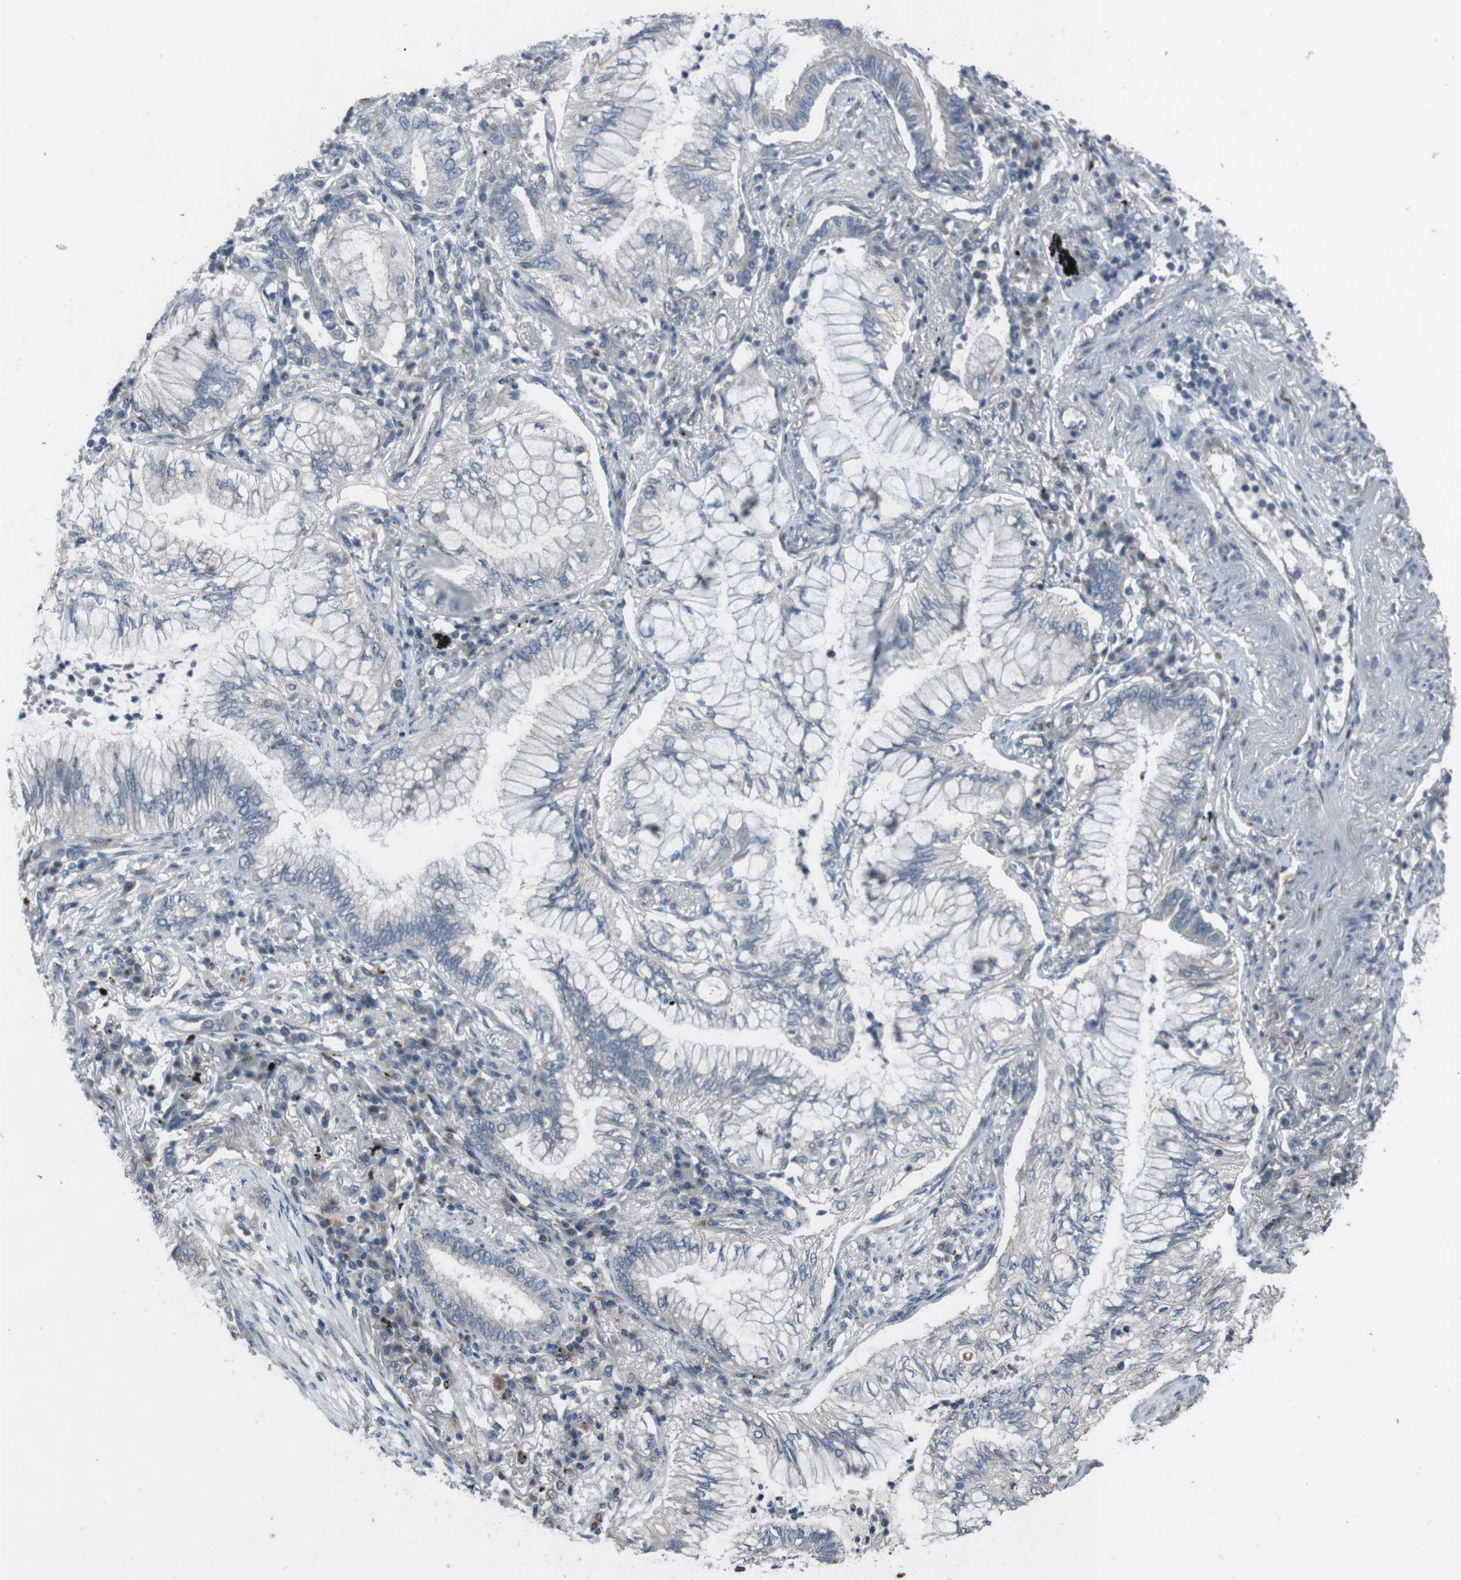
{"staining": {"intensity": "negative", "quantity": "none", "location": "none"}, "tissue": "lung cancer", "cell_type": "Tumor cells", "image_type": "cancer", "snomed": [{"axis": "morphology", "description": "Normal tissue, NOS"}, {"axis": "morphology", "description": "Adenocarcinoma, NOS"}, {"axis": "topography", "description": "Bronchus"}, {"axis": "topography", "description": "Lung"}], "caption": "There is no significant expression in tumor cells of adenocarcinoma (lung). (DAB (3,3'-diaminobenzidine) IHC with hematoxylin counter stain).", "gene": "EFNA5", "patient": {"sex": "female", "age": 70}}